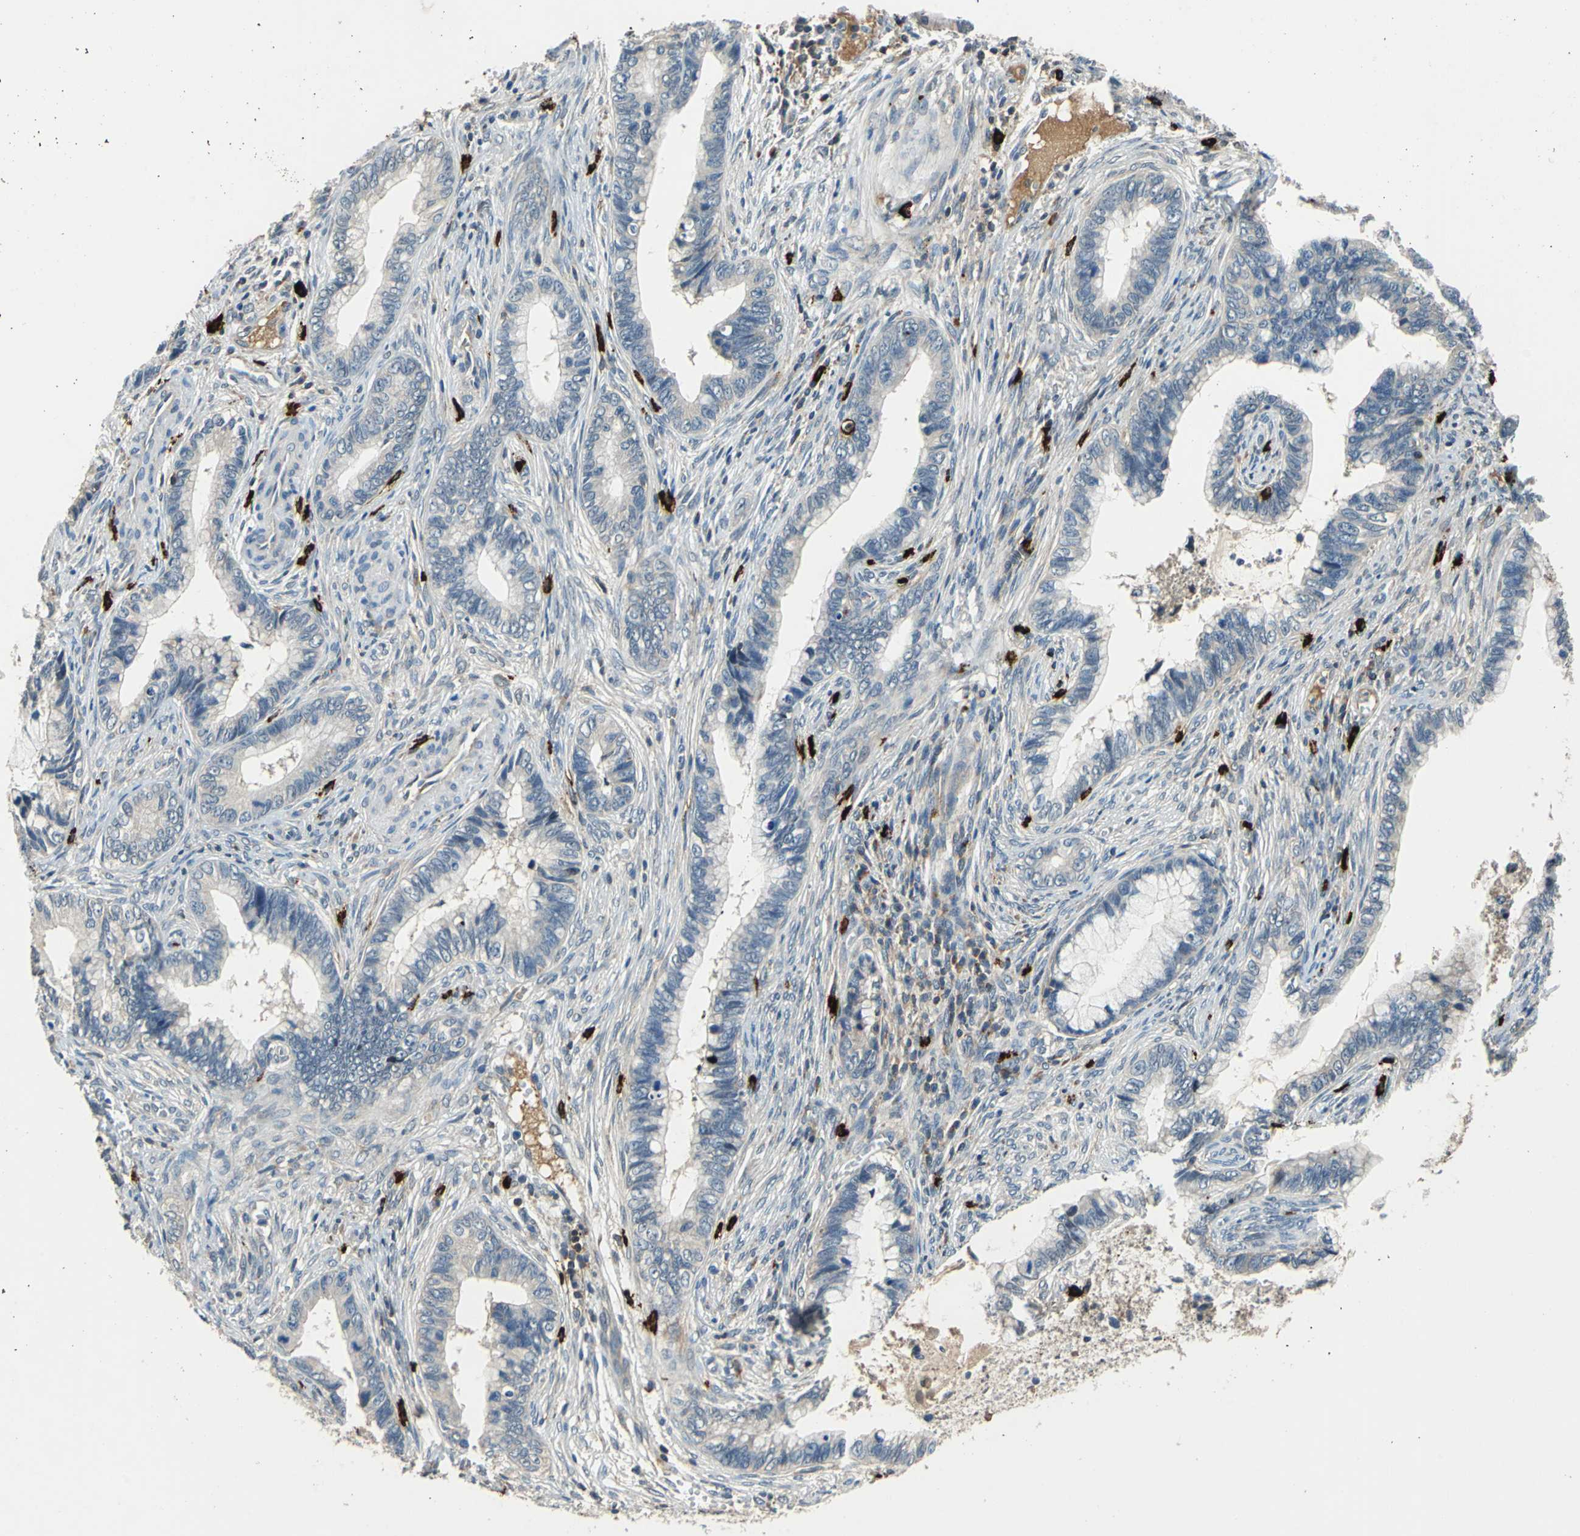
{"staining": {"intensity": "weak", "quantity": "<25%", "location": "cytoplasmic/membranous"}, "tissue": "cervical cancer", "cell_type": "Tumor cells", "image_type": "cancer", "snomed": [{"axis": "morphology", "description": "Adenocarcinoma, NOS"}, {"axis": "topography", "description": "Cervix"}], "caption": "The micrograph shows no staining of tumor cells in cervical cancer.", "gene": "SLC19A2", "patient": {"sex": "female", "age": 44}}